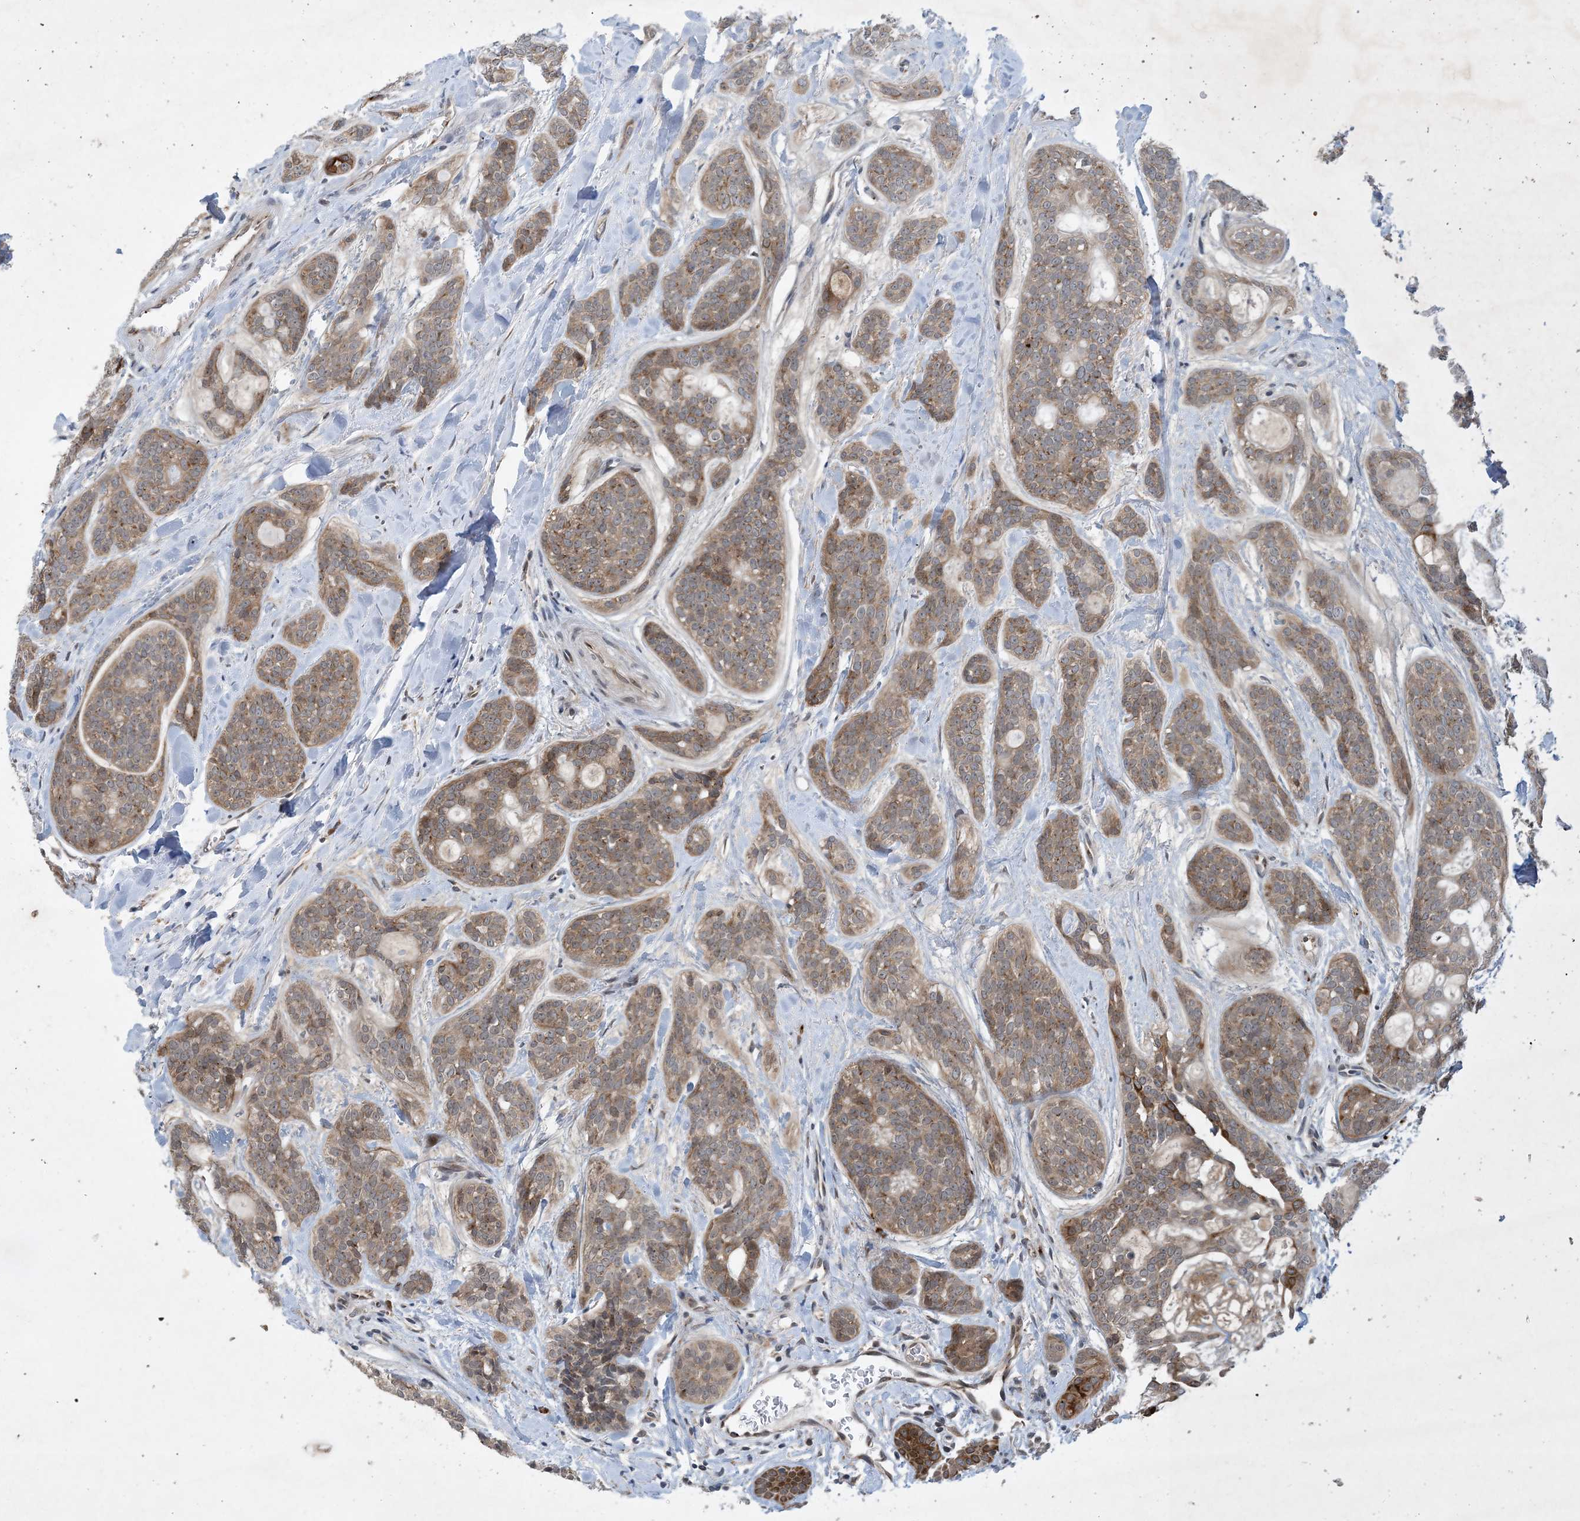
{"staining": {"intensity": "moderate", "quantity": "25%-75%", "location": "cytoplasmic/membranous"}, "tissue": "head and neck cancer", "cell_type": "Tumor cells", "image_type": "cancer", "snomed": [{"axis": "morphology", "description": "Adenocarcinoma, NOS"}, {"axis": "topography", "description": "Head-Neck"}], "caption": "Immunohistochemistry (IHC) image of neoplastic tissue: human head and neck cancer (adenocarcinoma) stained using IHC reveals medium levels of moderate protein expression localized specifically in the cytoplasmic/membranous of tumor cells, appearing as a cytoplasmic/membranous brown color.", "gene": "TINAG", "patient": {"sex": "male", "age": 66}}